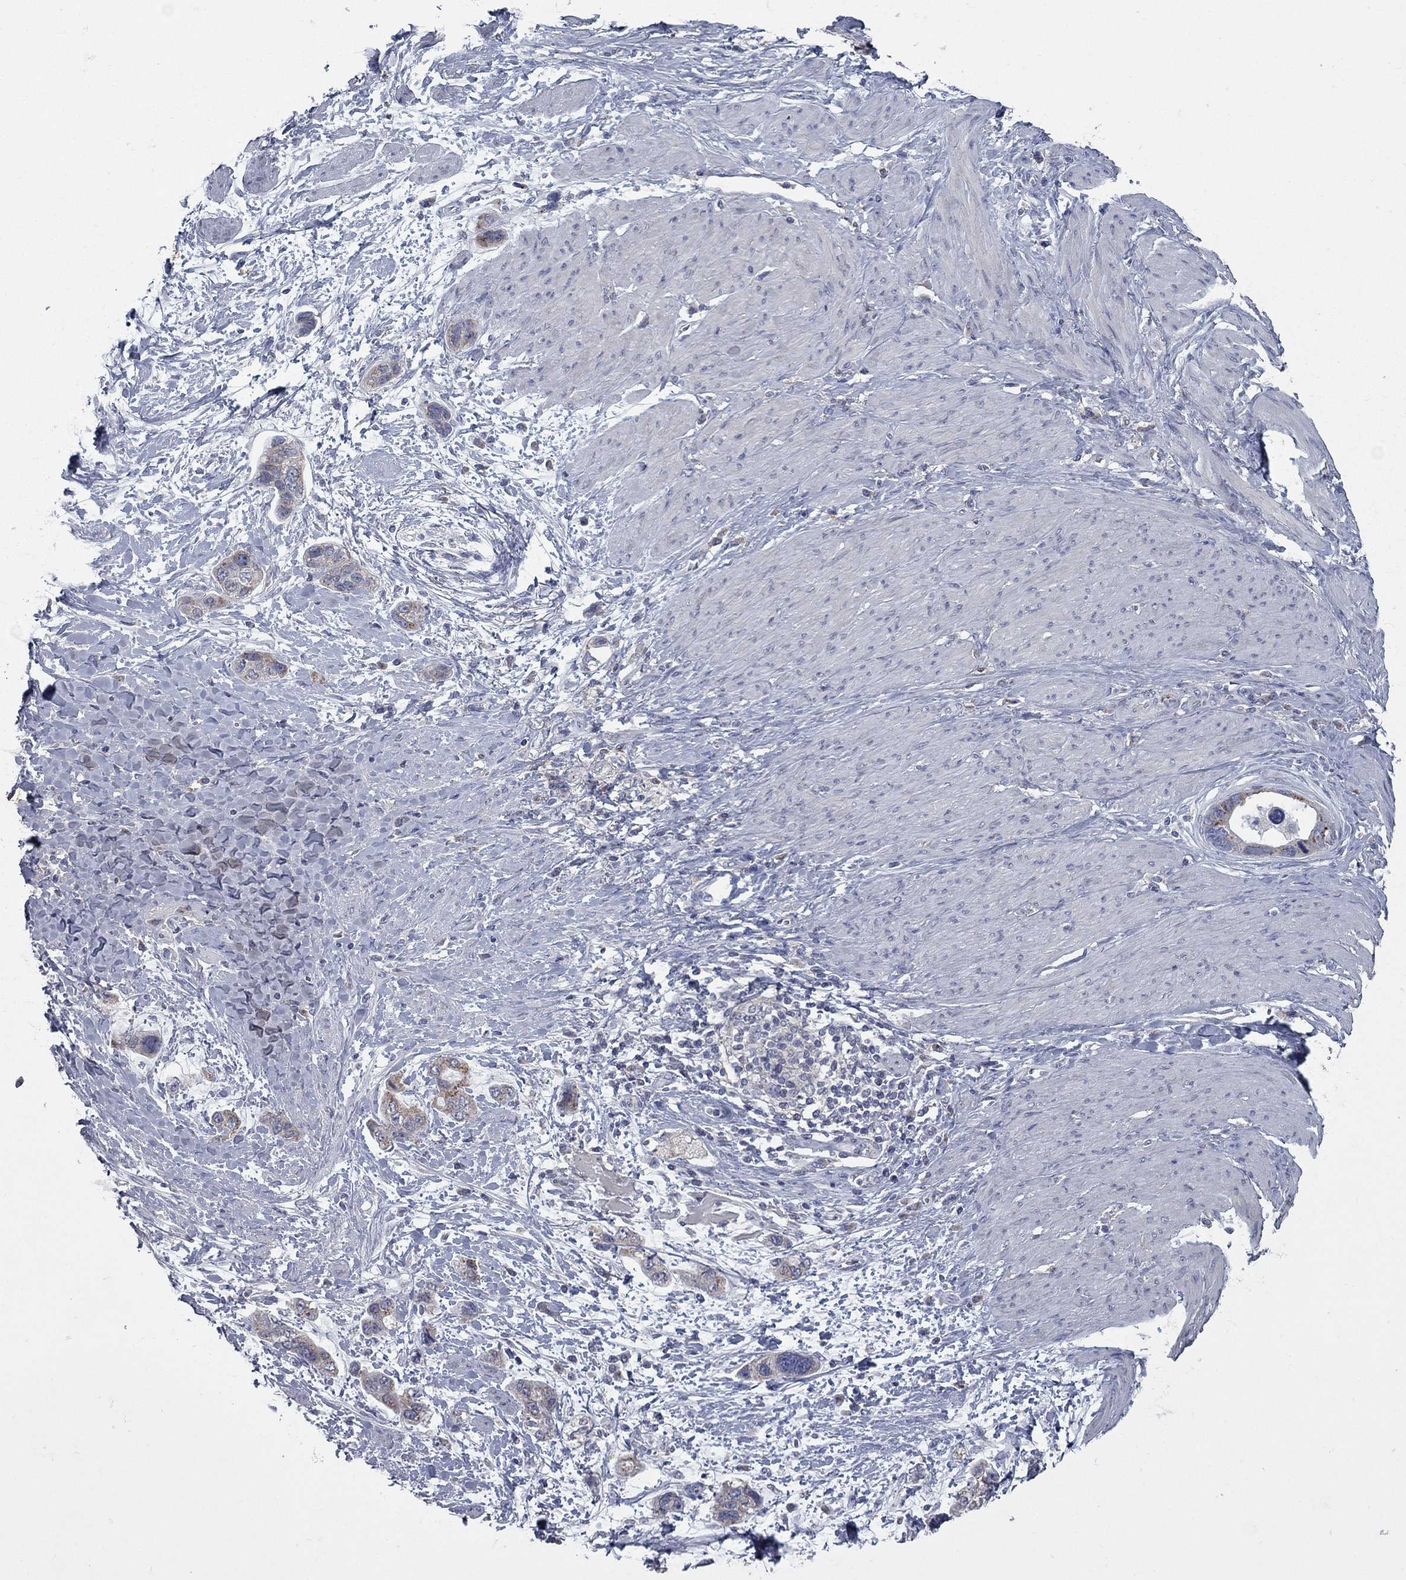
{"staining": {"intensity": "moderate", "quantity": "25%-75%", "location": "cytoplasmic/membranous"}, "tissue": "stomach cancer", "cell_type": "Tumor cells", "image_type": "cancer", "snomed": [{"axis": "morphology", "description": "Adenocarcinoma, NOS"}, {"axis": "topography", "description": "Stomach, lower"}], "caption": "Moderate cytoplasmic/membranous positivity is appreciated in approximately 25%-75% of tumor cells in adenocarcinoma (stomach). (DAB IHC, brown staining for protein, blue staining for nuclei).", "gene": "KIAA0319L", "patient": {"sex": "female", "age": 93}}